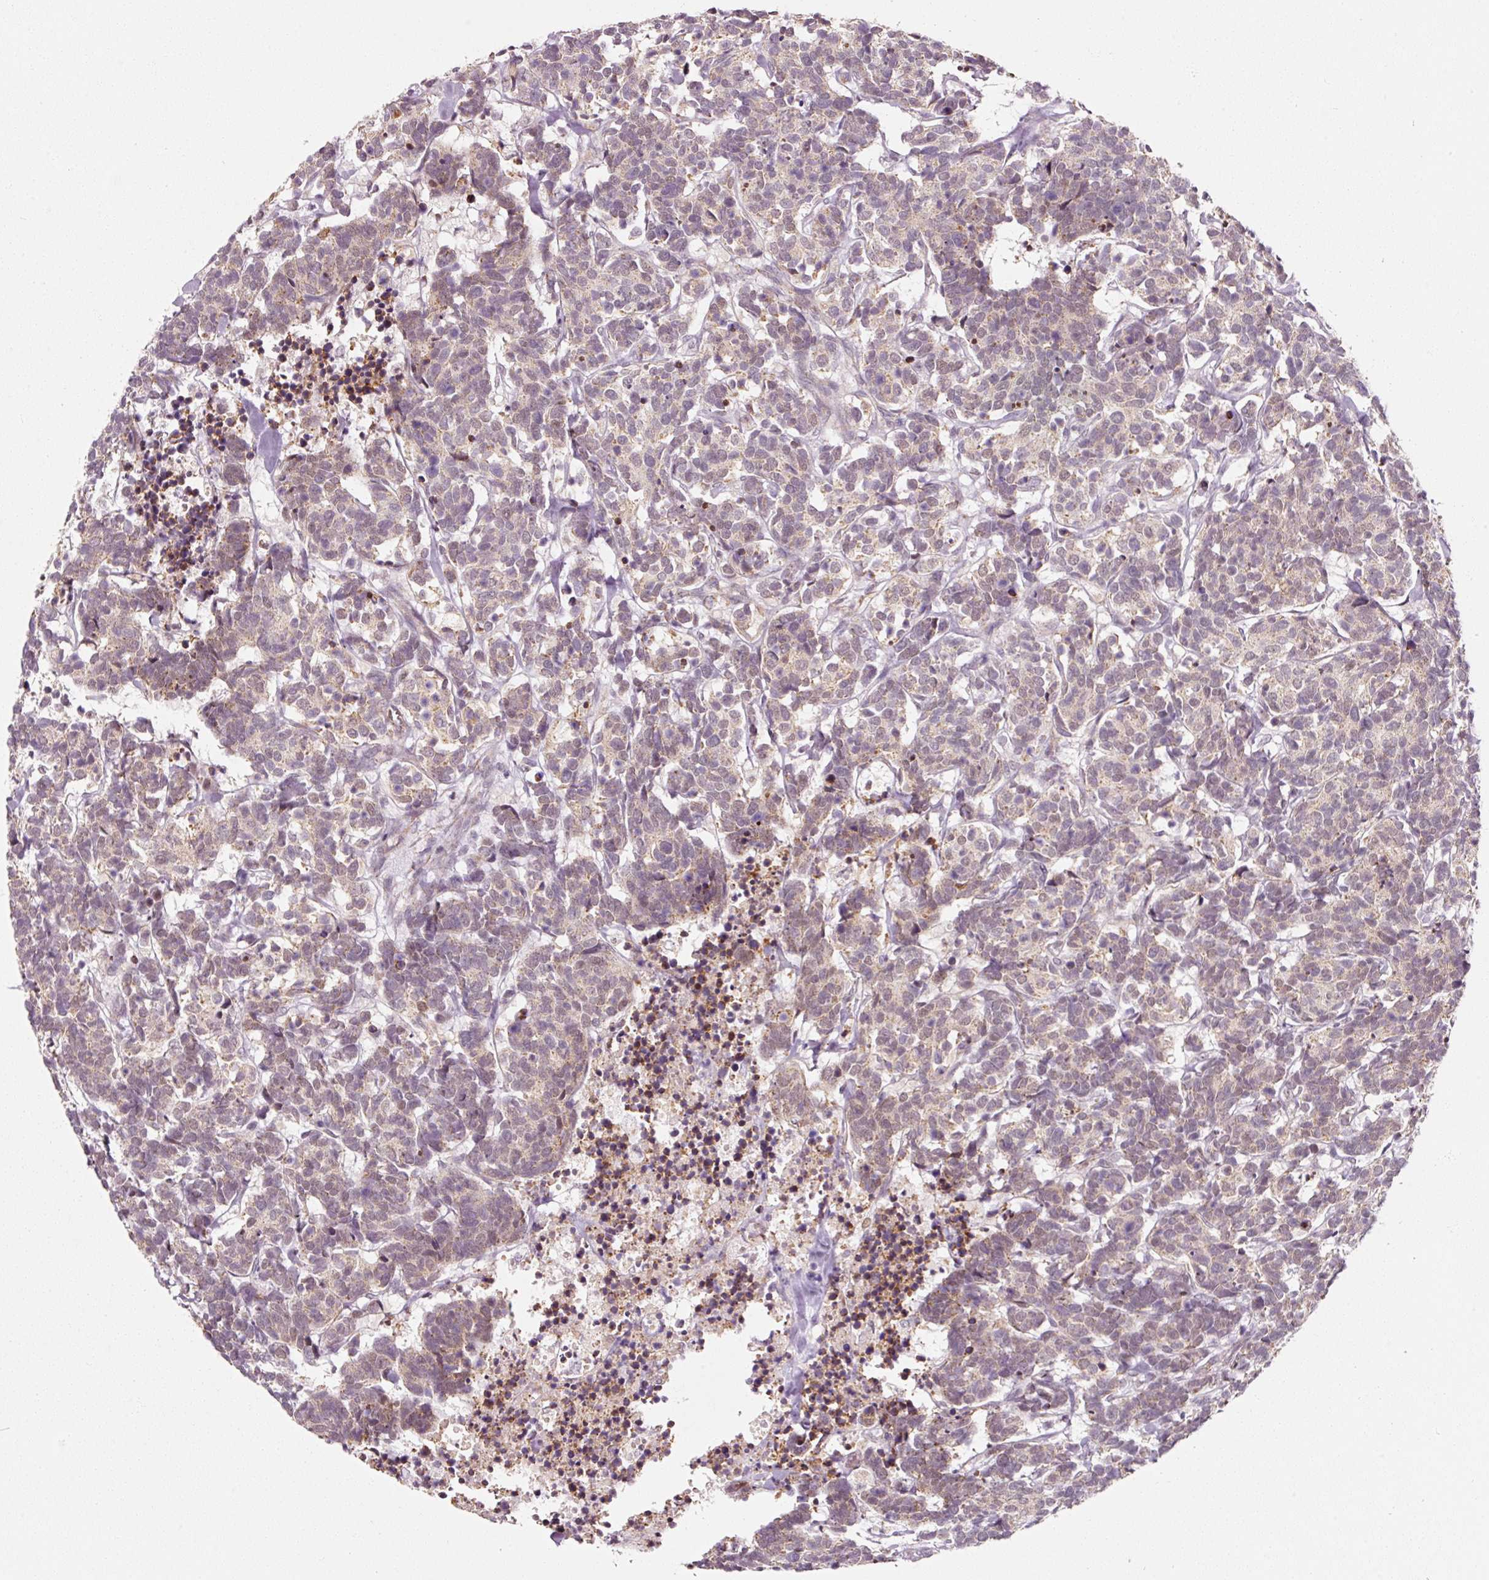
{"staining": {"intensity": "weak", "quantity": ">75%", "location": "cytoplasmic/membranous"}, "tissue": "carcinoid", "cell_type": "Tumor cells", "image_type": "cancer", "snomed": [{"axis": "morphology", "description": "Carcinoma, NOS"}, {"axis": "morphology", "description": "Carcinoid, malignant, NOS"}, {"axis": "topography", "description": "Urinary bladder"}], "caption": "The image reveals staining of carcinoid (malignant), revealing weak cytoplasmic/membranous protein staining (brown color) within tumor cells.", "gene": "ZNF460", "patient": {"sex": "male", "age": 57}}